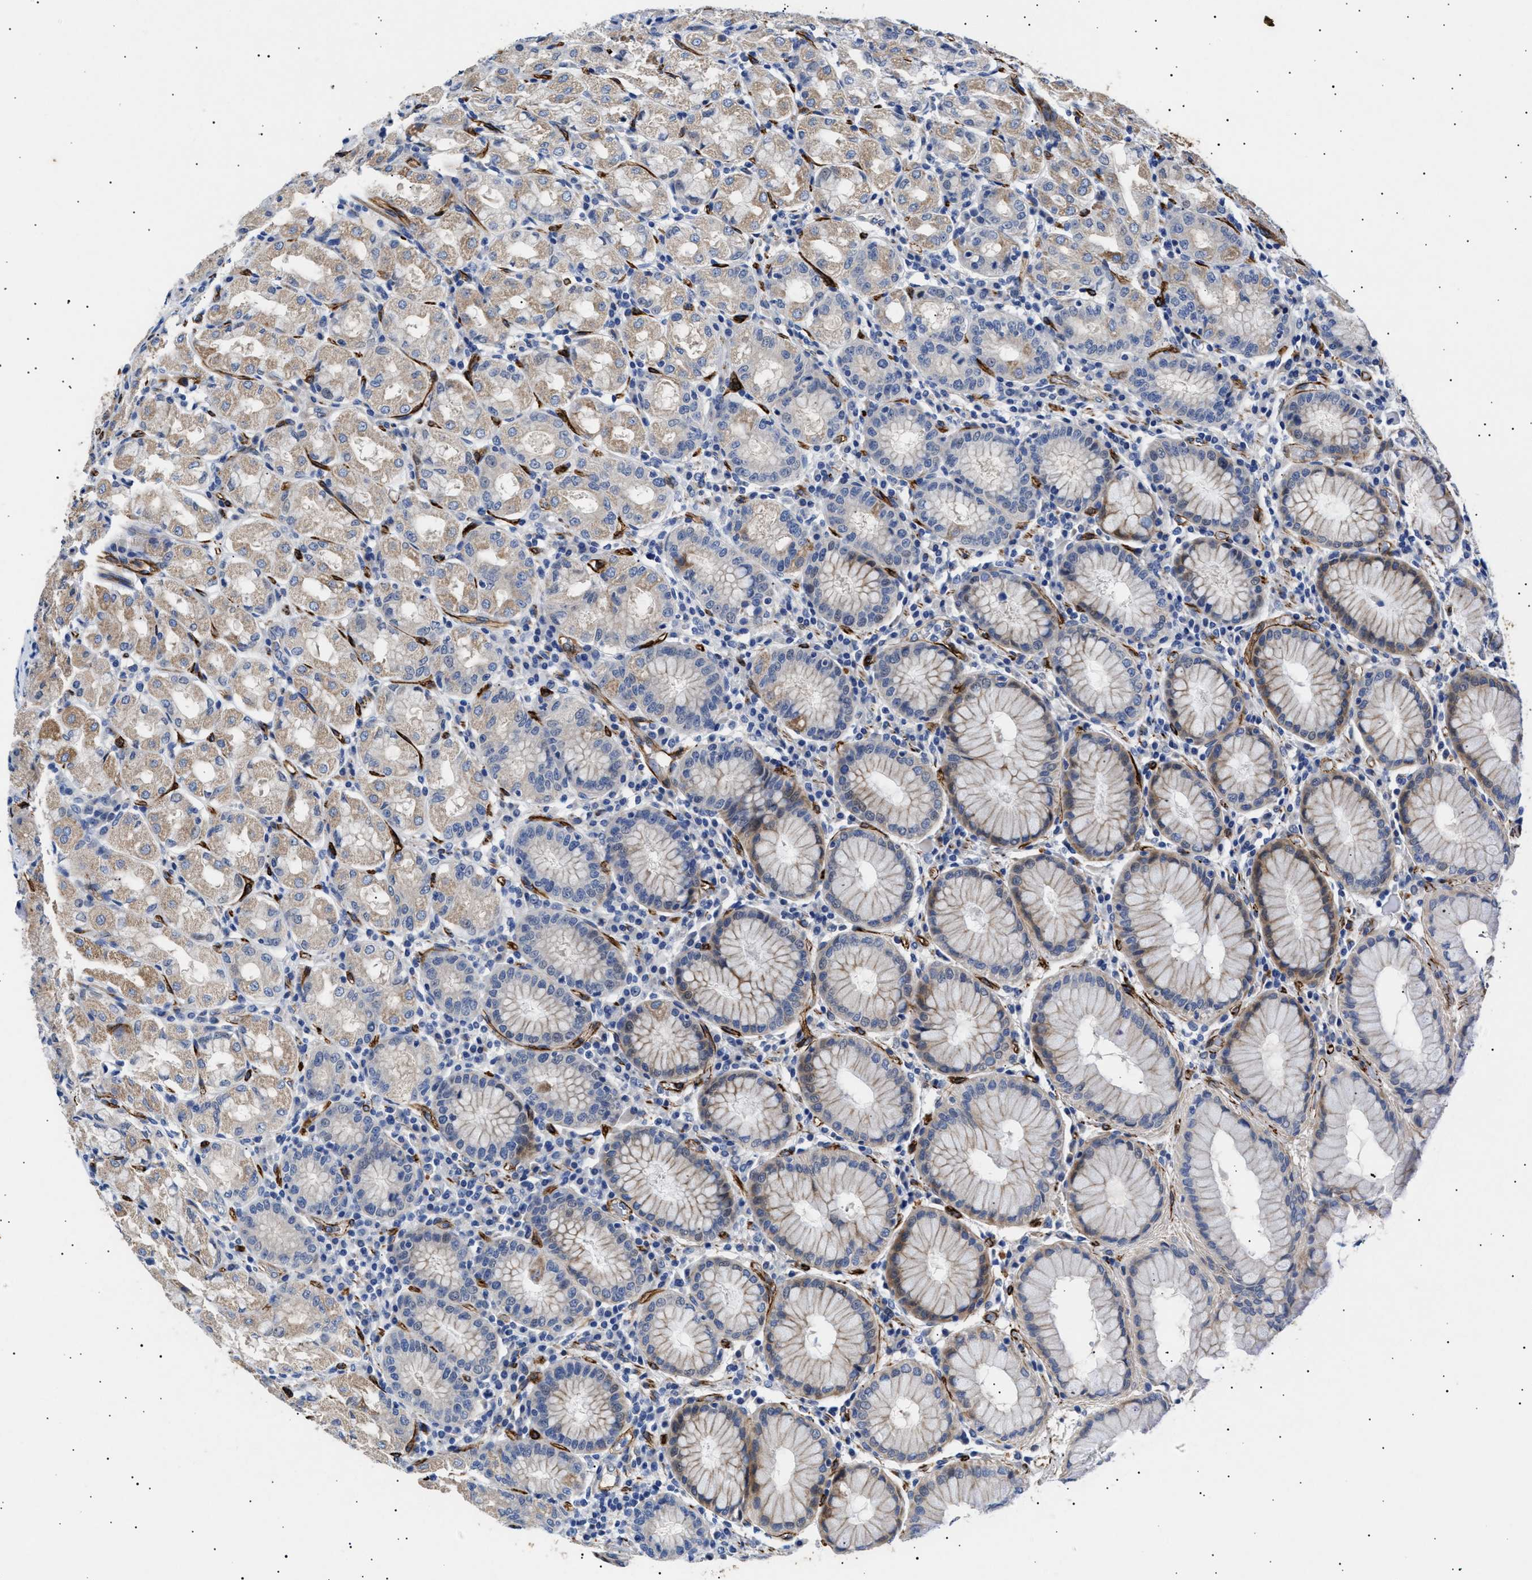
{"staining": {"intensity": "weak", "quantity": "25%-75%", "location": "cytoplasmic/membranous"}, "tissue": "stomach", "cell_type": "Glandular cells", "image_type": "normal", "snomed": [{"axis": "morphology", "description": "Normal tissue, NOS"}, {"axis": "topography", "description": "Stomach"}, {"axis": "topography", "description": "Stomach, lower"}], "caption": "Glandular cells show low levels of weak cytoplasmic/membranous expression in approximately 25%-75% of cells in normal stomach.", "gene": "OLFML2A", "patient": {"sex": "female", "age": 56}}